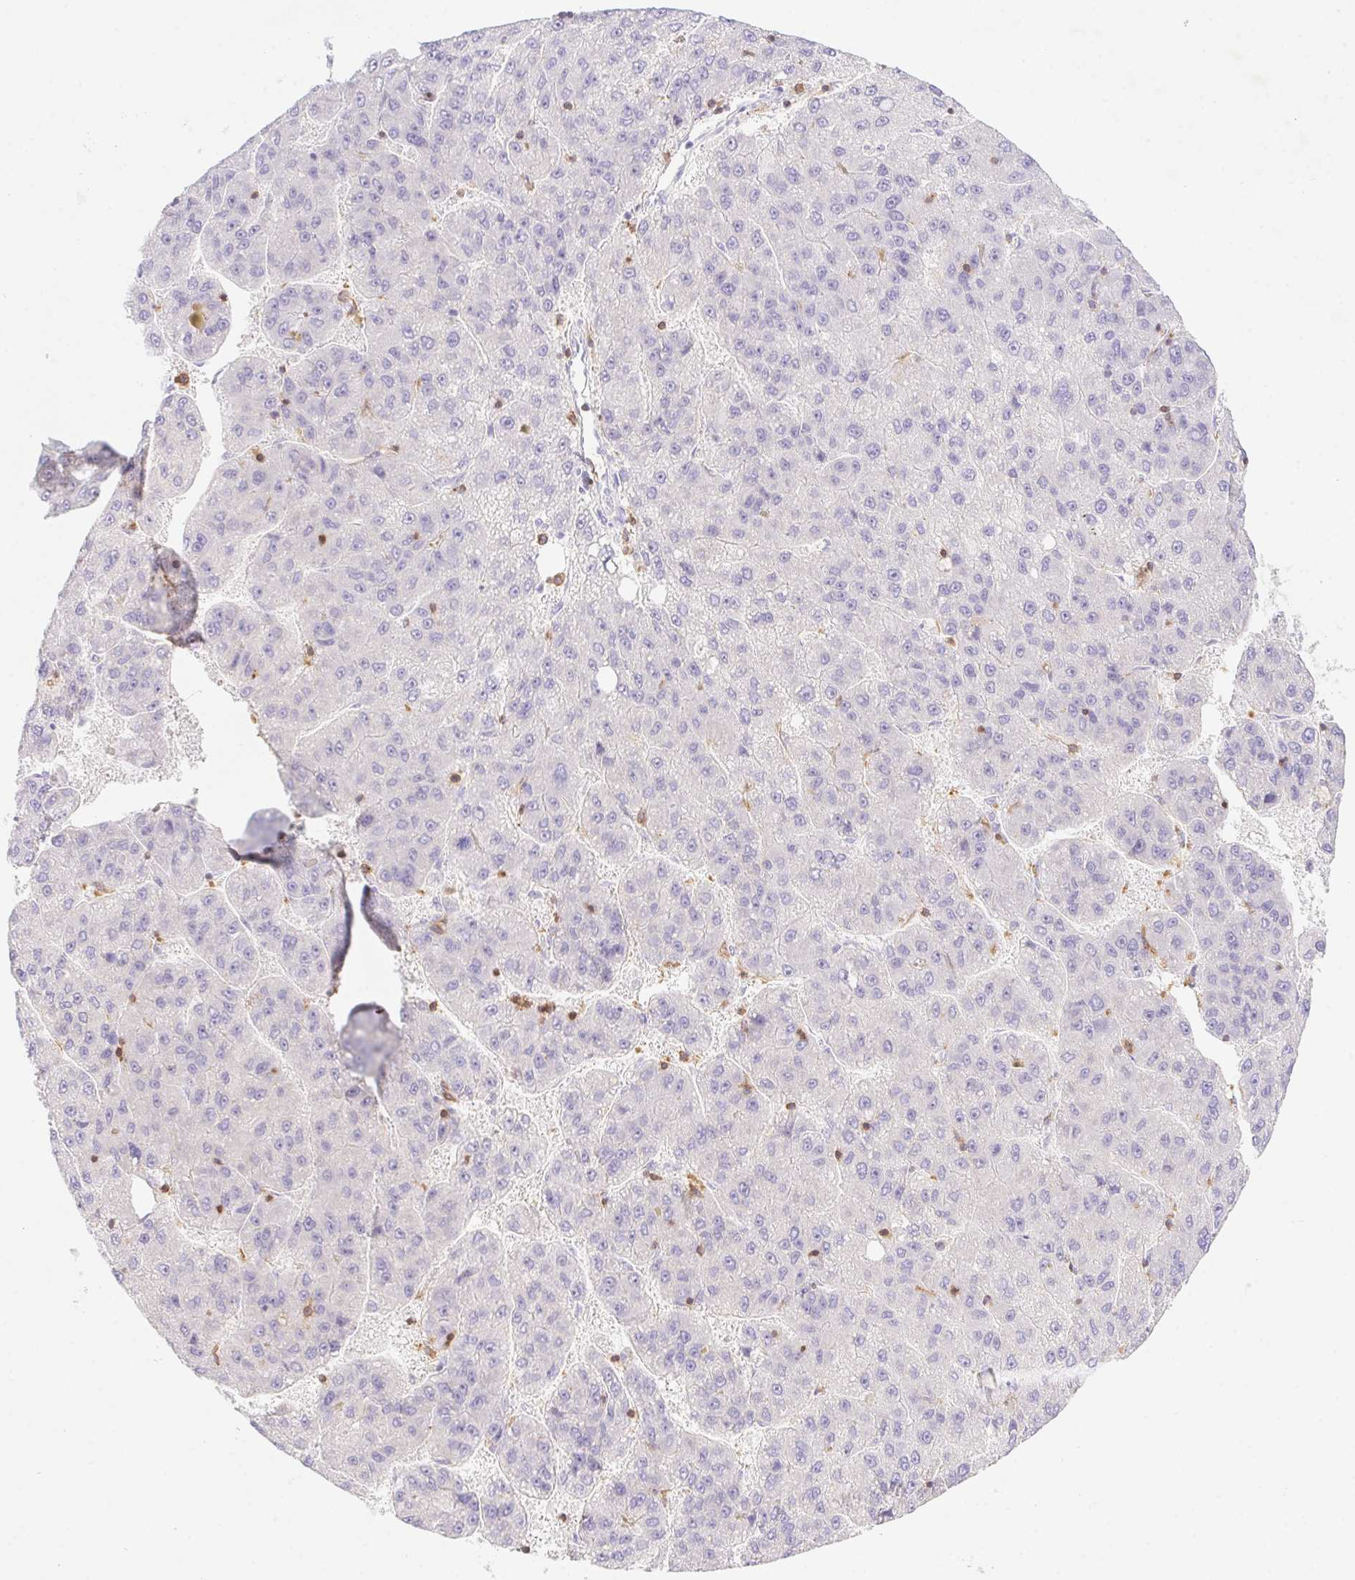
{"staining": {"intensity": "negative", "quantity": "none", "location": "none"}, "tissue": "liver cancer", "cell_type": "Tumor cells", "image_type": "cancer", "snomed": [{"axis": "morphology", "description": "Carcinoma, Hepatocellular, NOS"}, {"axis": "topography", "description": "Liver"}], "caption": "The immunohistochemistry photomicrograph has no significant positivity in tumor cells of hepatocellular carcinoma (liver) tissue.", "gene": "APBB1IP", "patient": {"sex": "female", "age": 82}}